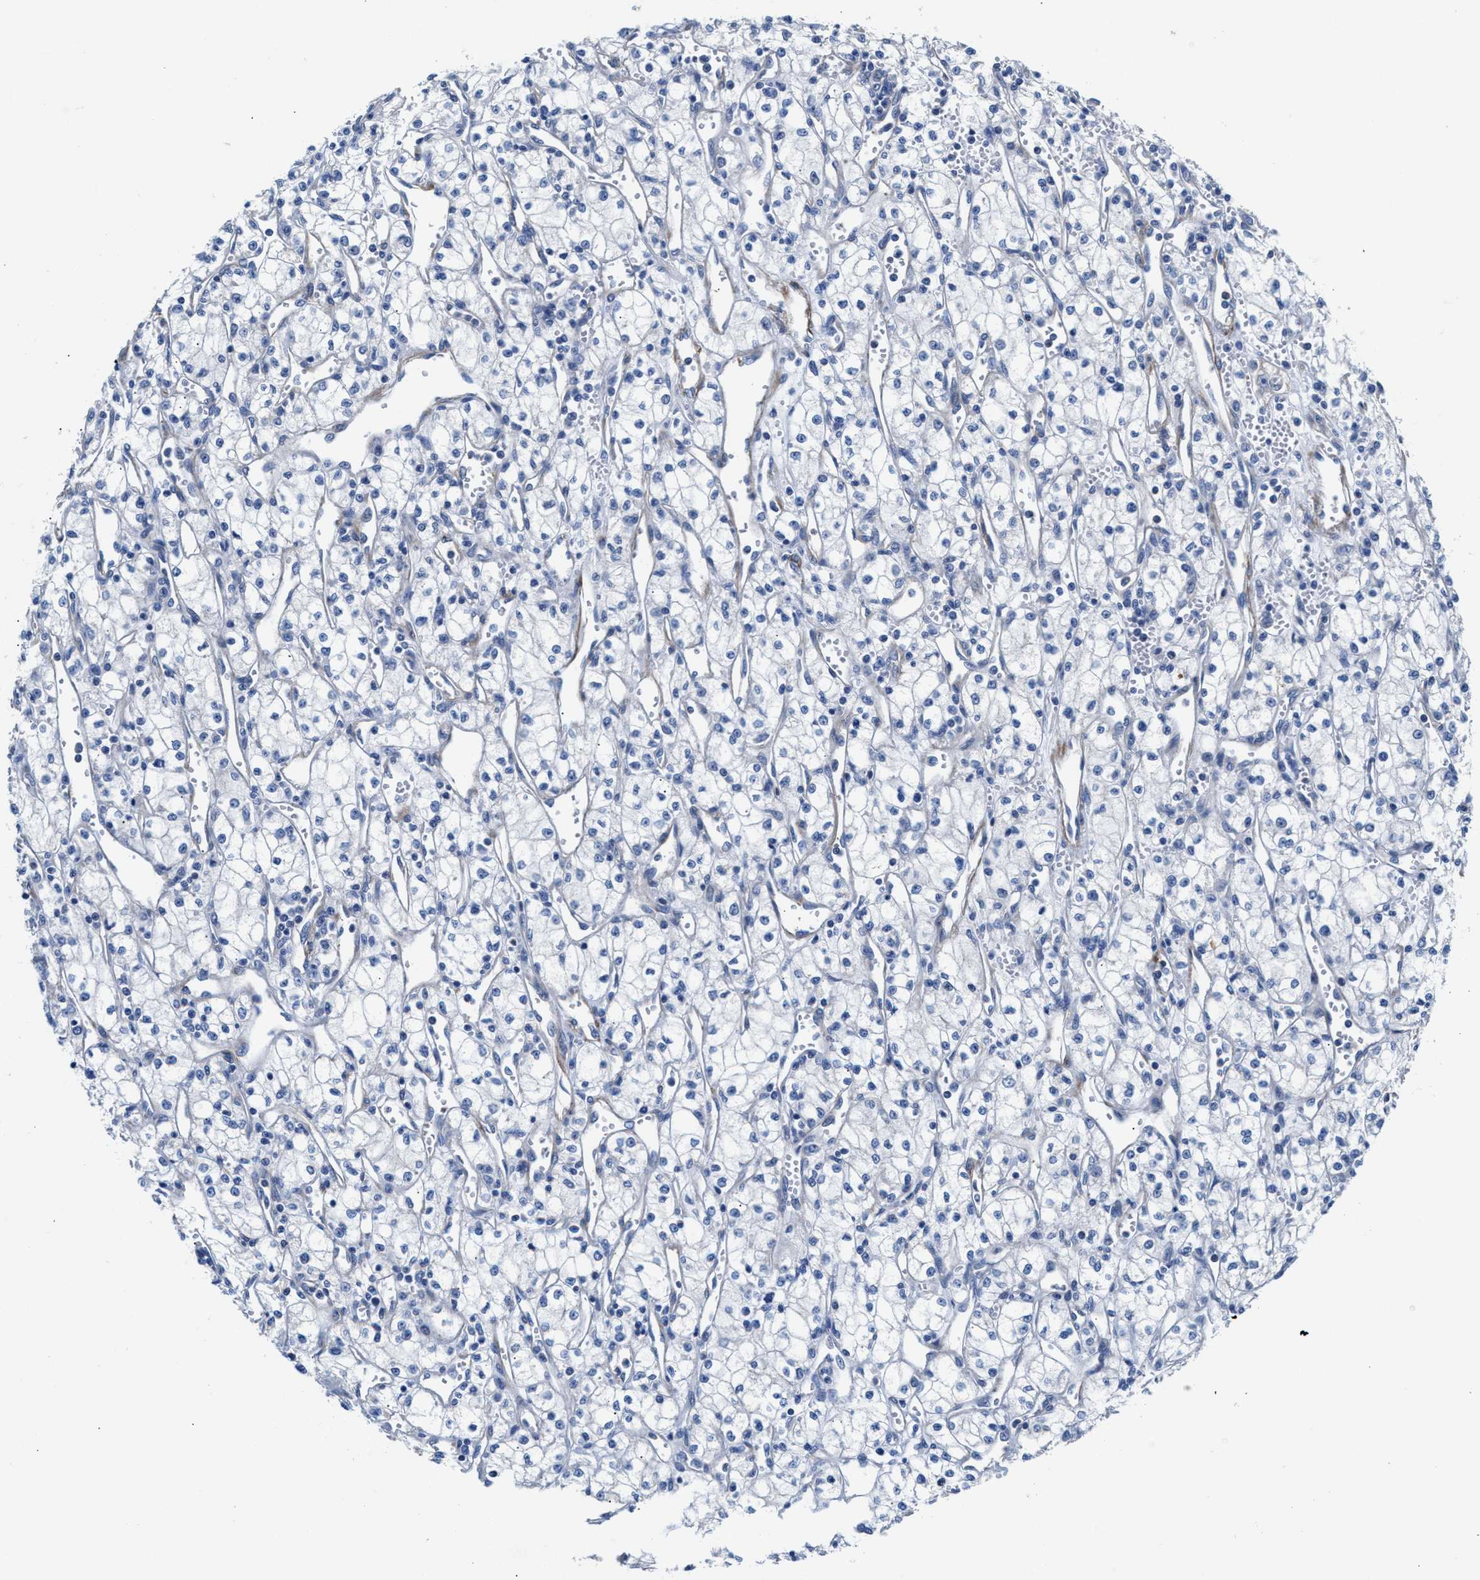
{"staining": {"intensity": "negative", "quantity": "none", "location": "none"}, "tissue": "renal cancer", "cell_type": "Tumor cells", "image_type": "cancer", "snomed": [{"axis": "morphology", "description": "Adenocarcinoma, NOS"}, {"axis": "topography", "description": "Kidney"}], "caption": "Tumor cells show no significant expression in renal cancer (adenocarcinoma).", "gene": "PARG", "patient": {"sex": "male", "age": 59}}